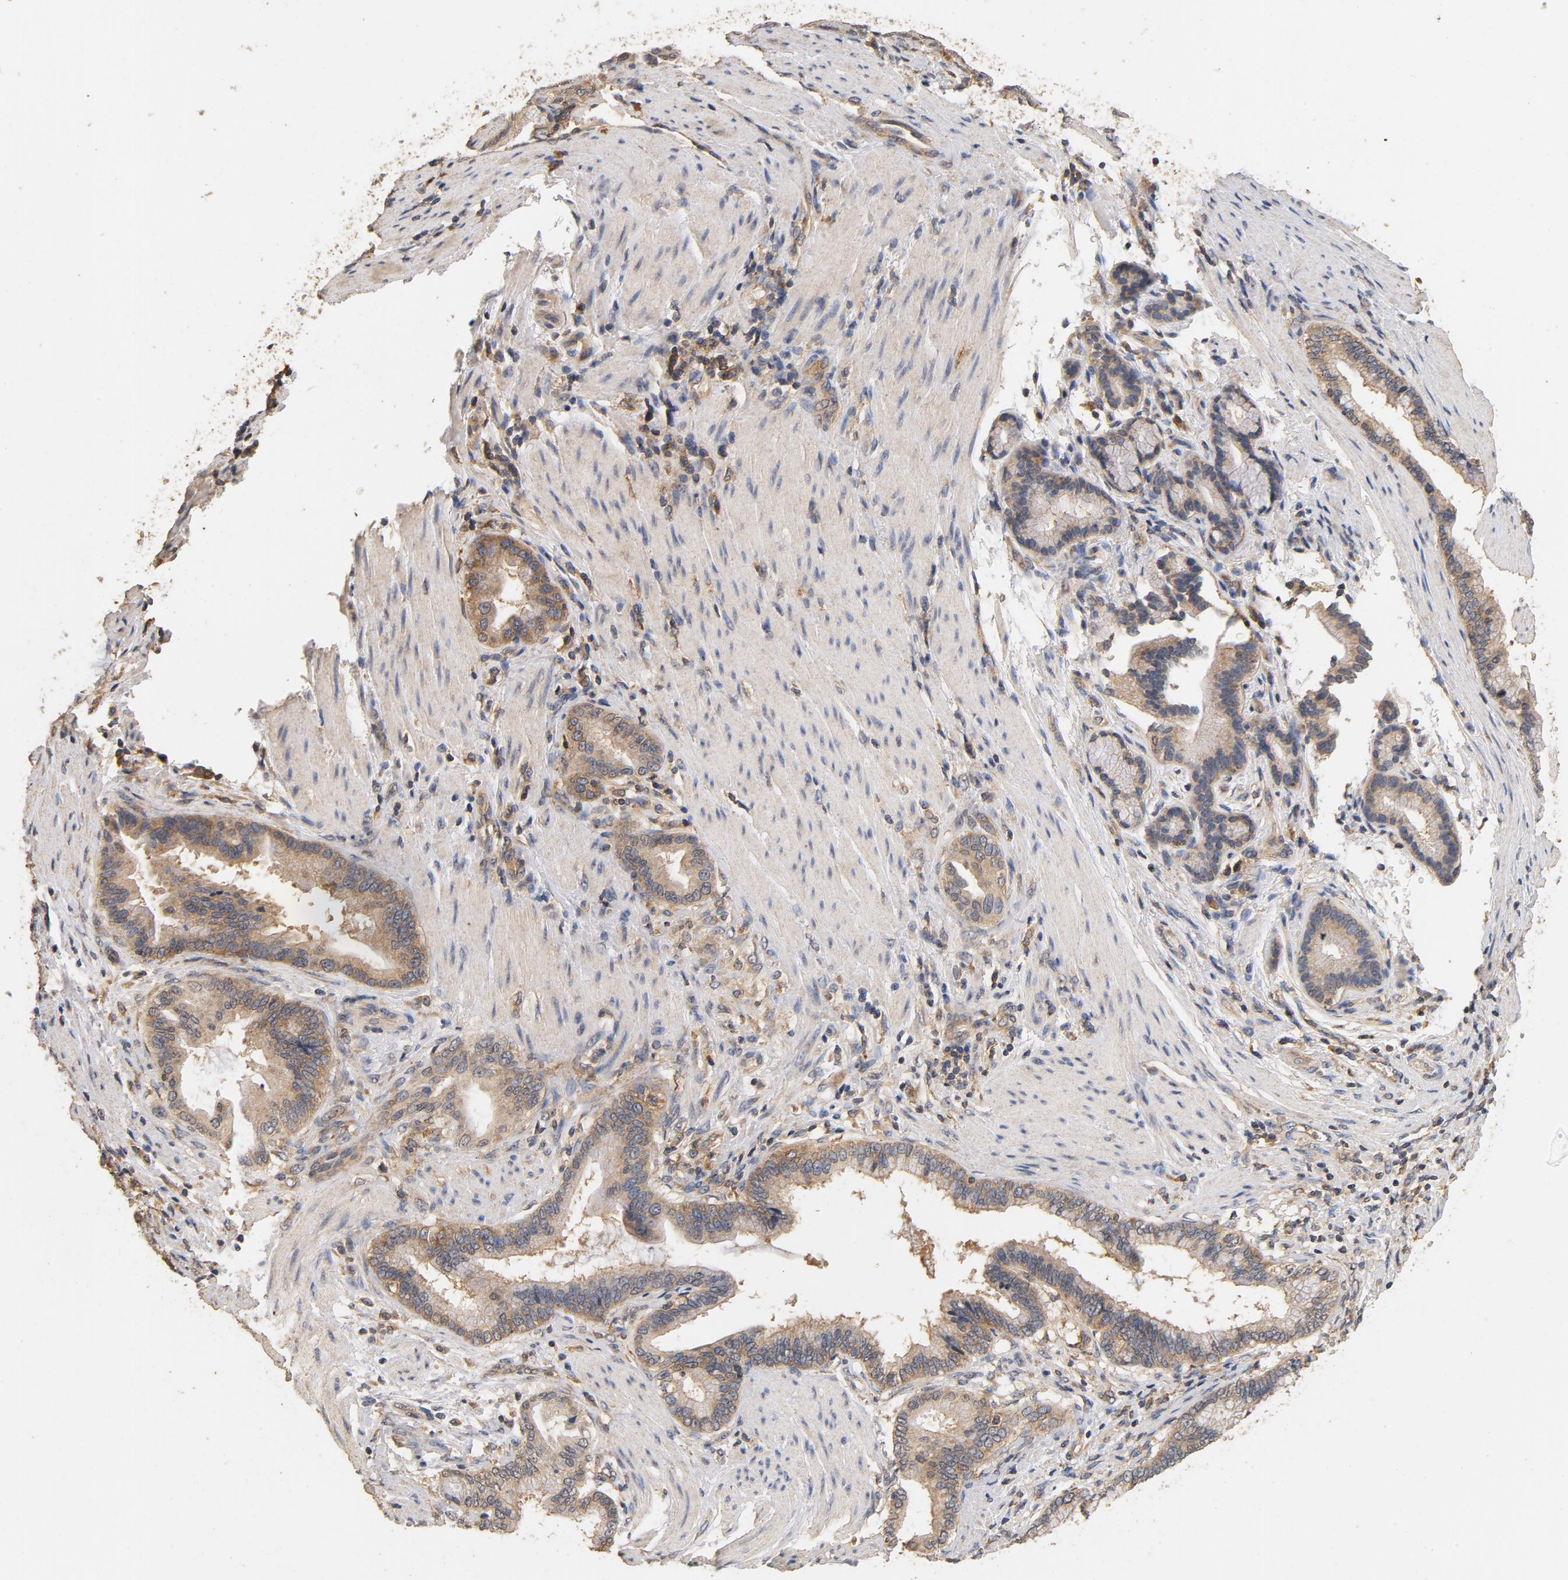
{"staining": {"intensity": "moderate", "quantity": ">75%", "location": "cytoplasmic/membranous"}, "tissue": "pancreatic cancer", "cell_type": "Tumor cells", "image_type": "cancer", "snomed": [{"axis": "morphology", "description": "Adenocarcinoma, NOS"}, {"axis": "topography", "description": "Pancreas"}], "caption": "This image exhibits pancreatic cancer stained with immunohistochemistry to label a protein in brown. The cytoplasmic/membranous of tumor cells show moderate positivity for the protein. Nuclei are counter-stained blue.", "gene": "DDX6", "patient": {"sex": "female", "age": 64}}